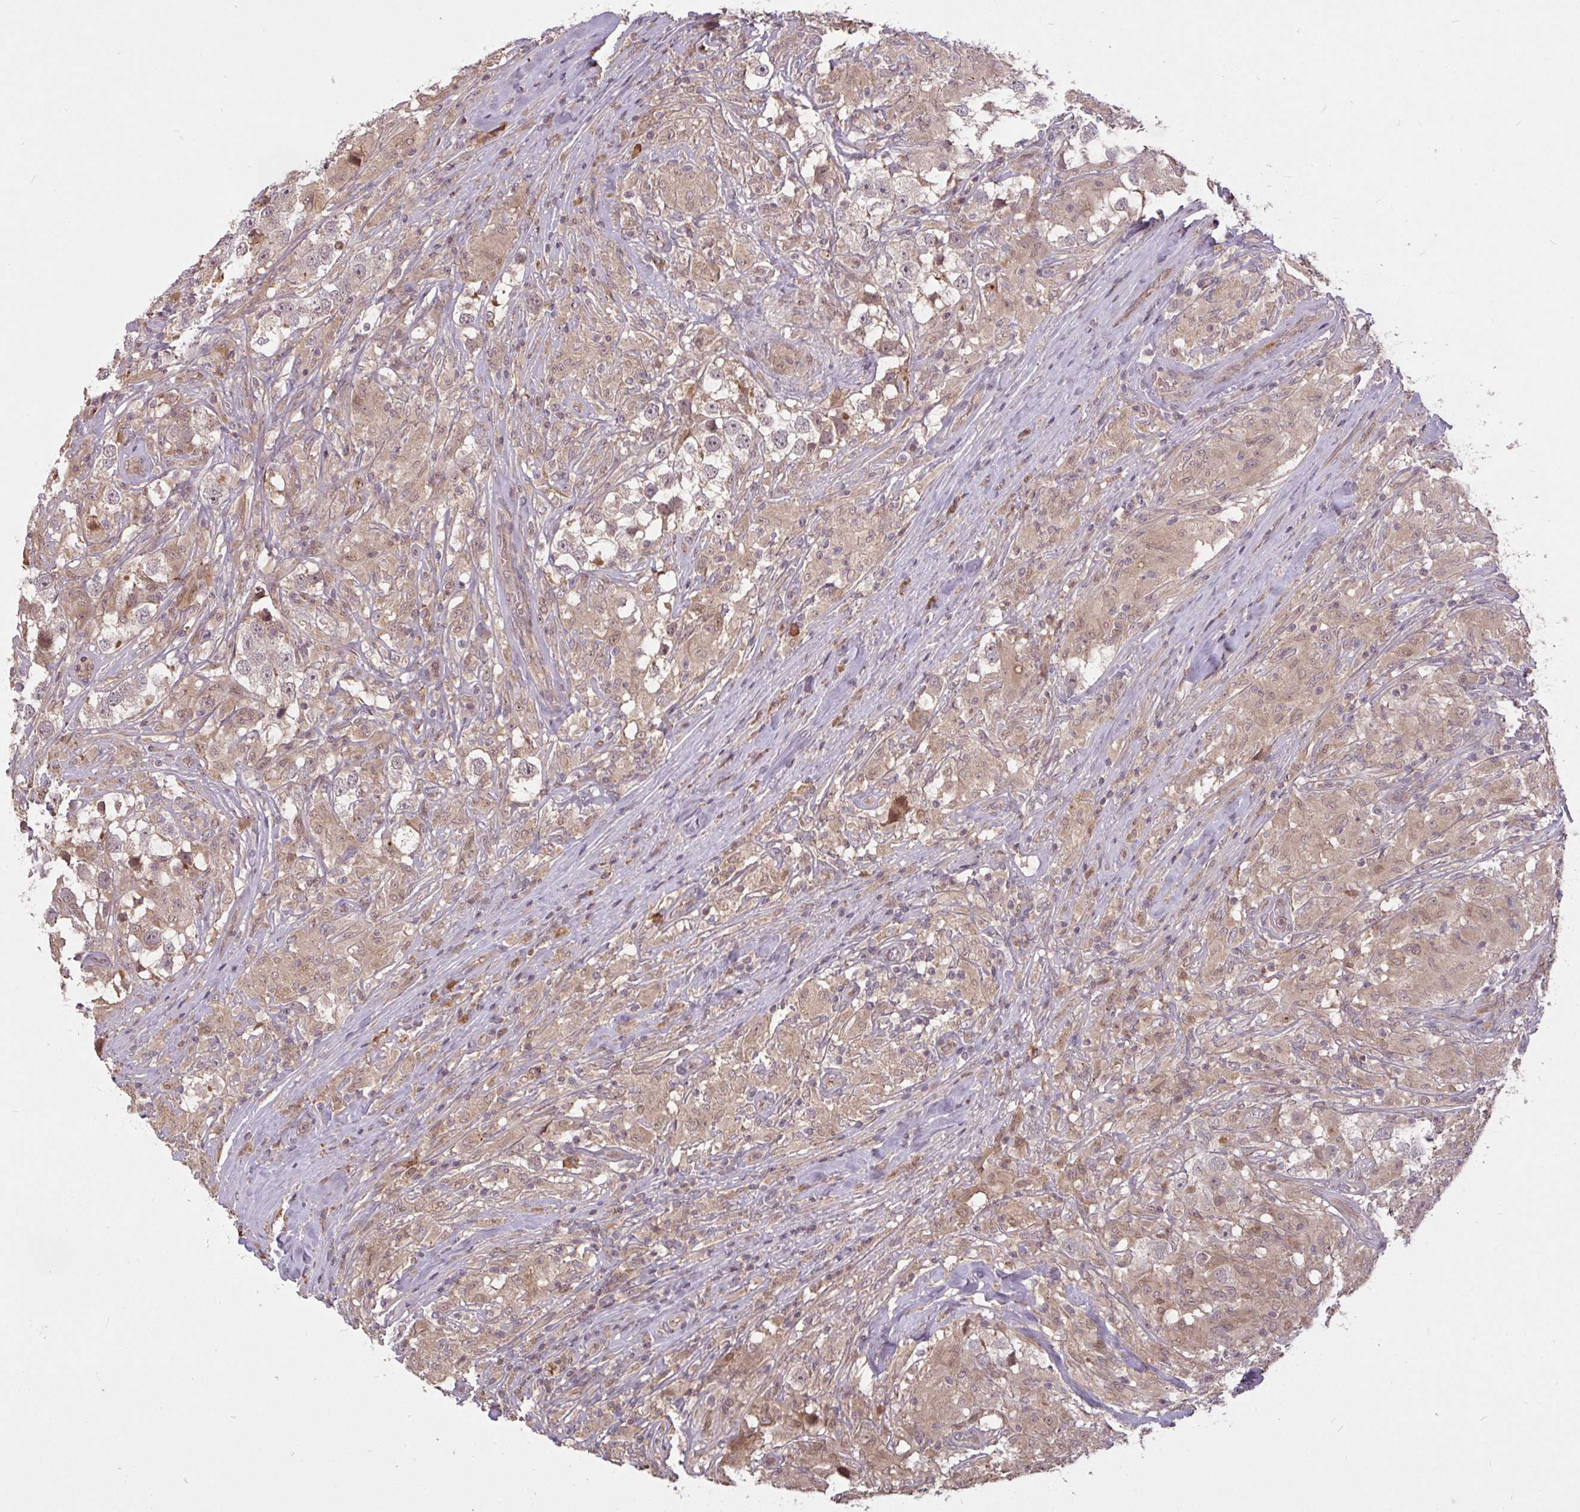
{"staining": {"intensity": "weak", "quantity": "<25%", "location": "nuclear"}, "tissue": "testis cancer", "cell_type": "Tumor cells", "image_type": "cancer", "snomed": [{"axis": "morphology", "description": "Seminoma, NOS"}, {"axis": "topography", "description": "Testis"}], "caption": "Tumor cells are negative for brown protein staining in testis cancer.", "gene": "FCER1A", "patient": {"sex": "male", "age": 46}}